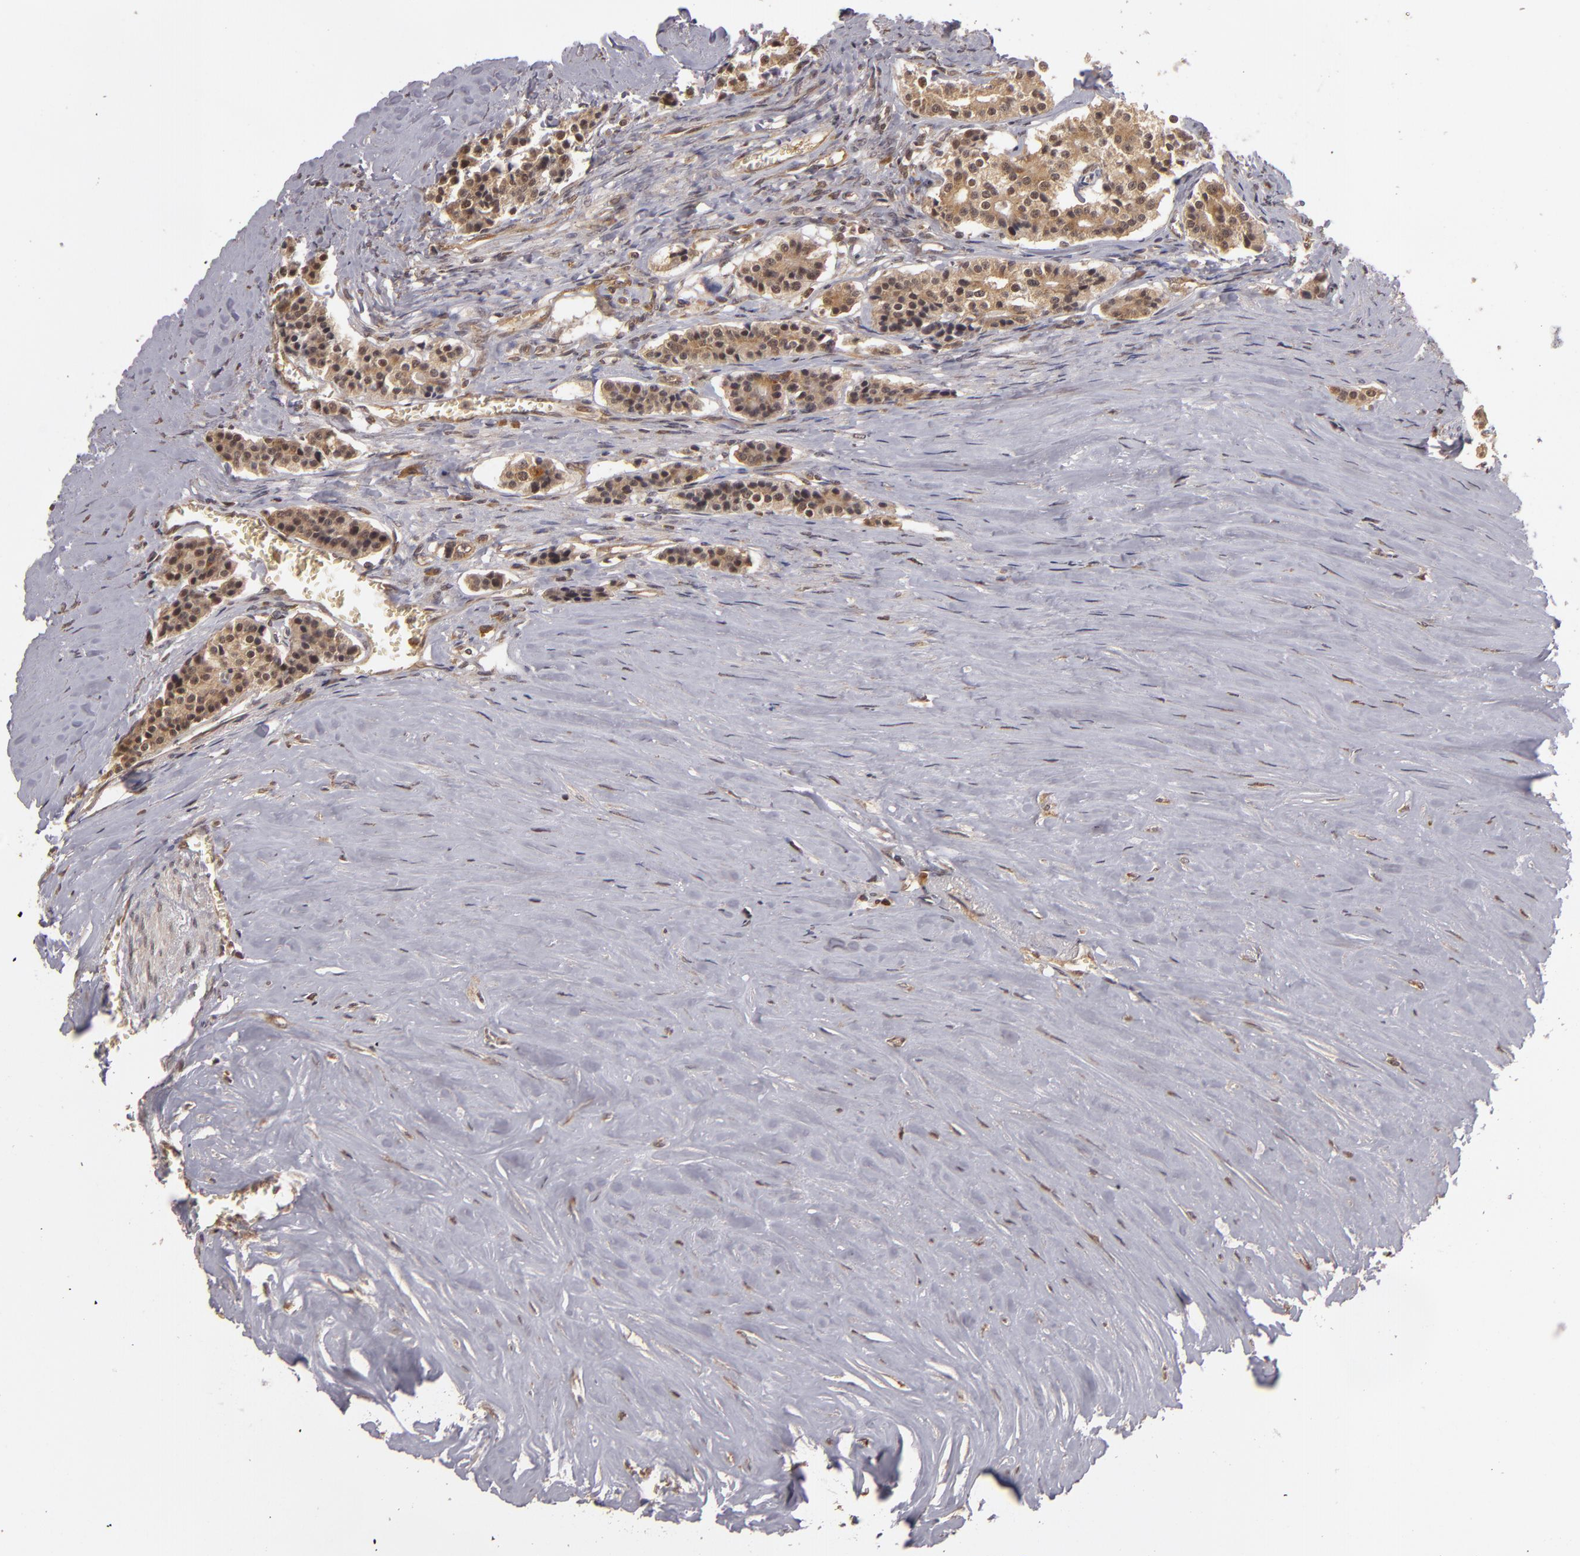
{"staining": {"intensity": "strong", "quantity": ">75%", "location": "cytoplasmic/membranous,nuclear"}, "tissue": "carcinoid", "cell_type": "Tumor cells", "image_type": "cancer", "snomed": [{"axis": "morphology", "description": "Carcinoid, malignant, NOS"}, {"axis": "topography", "description": "Small intestine"}], "caption": "IHC of human malignant carcinoid exhibits high levels of strong cytoplasmic/membranous and nuclear positivity in approximately >75% of tumor cells.", "gene": "MAPK3", "patient": {"sex": "male", "age": 63}}